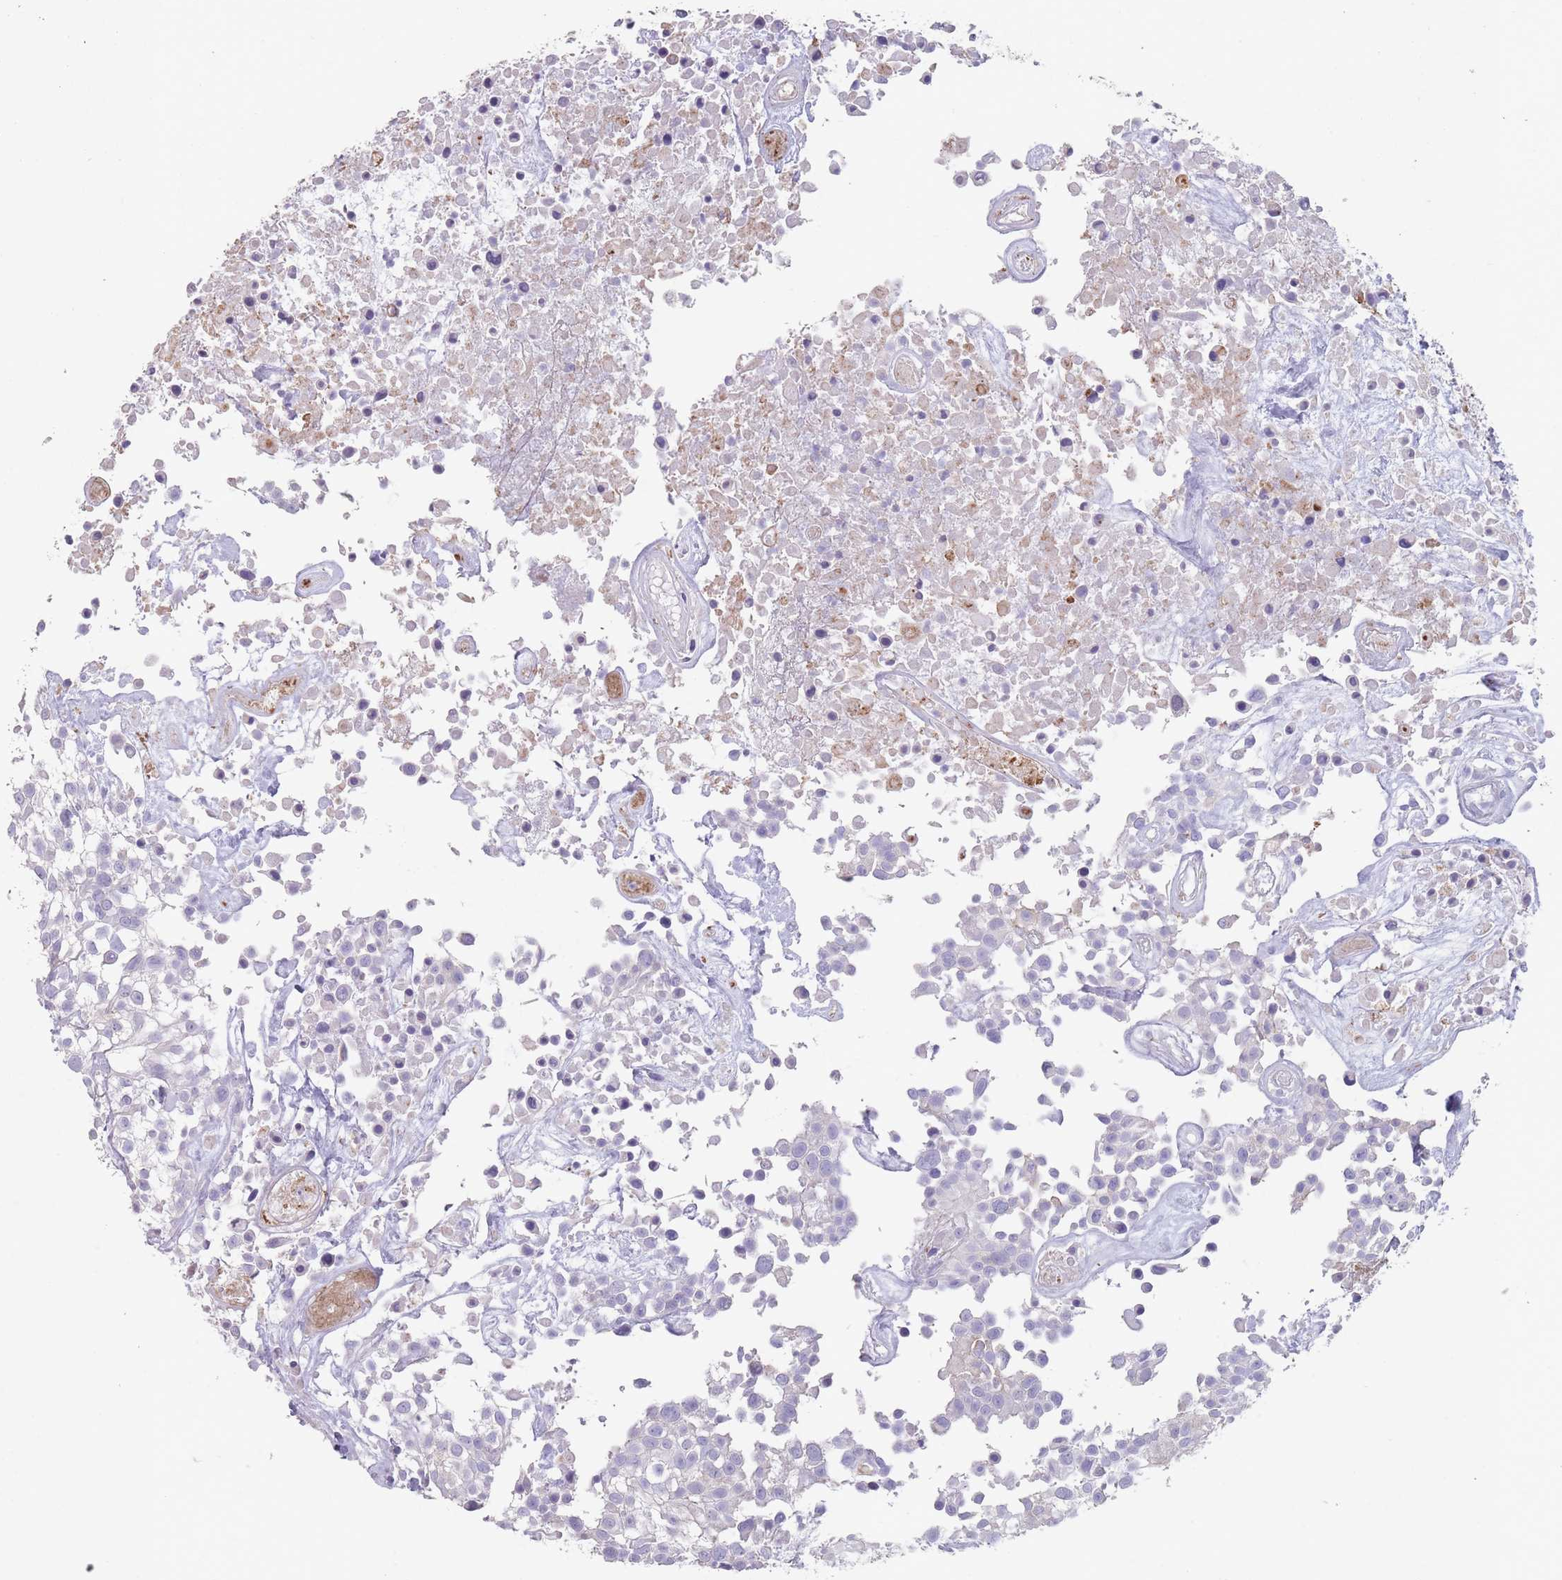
{"staining": {"intensity": "negative", "quantity": "none", "location": "none"}, "tissue": "urothelial cancer", "cell_type": "Tumor cells", "image_type": "cancer", "snomed": [{"axis": "morphology", "description": "Urothelial carcinoma, High grade"}, {"axis": "topography", "description": "Urinary bladder"}], "caption": "Urothelial cancer stained for a protein using immunohistochemistry (IHC) demonstrates no staining tumor cells.", "gene": "RHBG", "patient": {"sex": "male", "age": 56}}